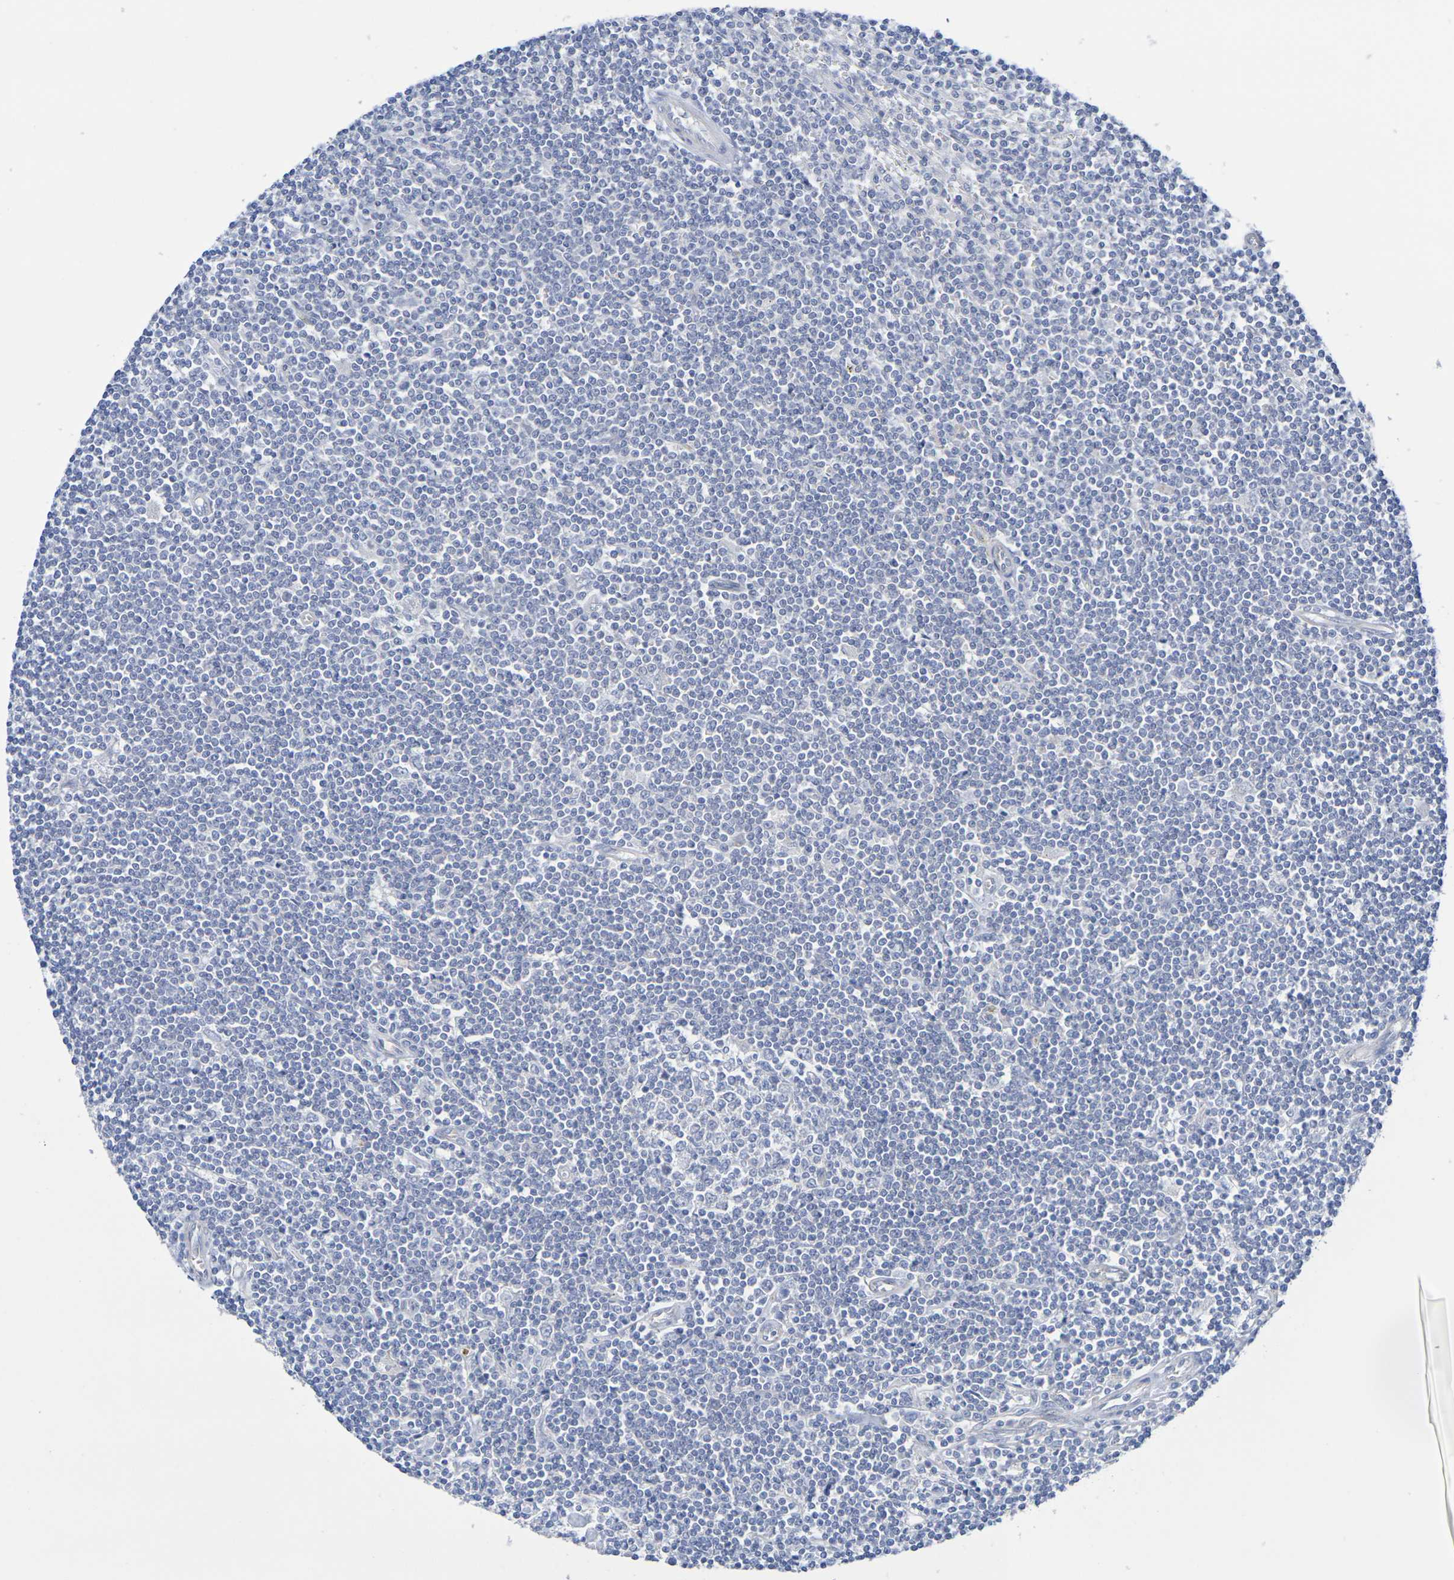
{"staining": {"intensity": "negative", "quantity": "none", "location": "none"}, "tissue": "lymphoma", "cell_type": "Tumor cells", "image_type": "cancer", "snomed": [{"axis": "morphology", "description": "Malignant lymphoma, non-Hodgkin's type, Low grade"}, {"axis": "topography", "description": "Spleen"}], "caption": "DAB immunohistochemical staining of human lymphoma exhibits no significant staining in tumor cells. (DAB (3,3'-diaminobenzidine) immunohistochemistry with hematoxylin counter stain).", "gene": "TMCC3", "patient": {"sex": "male", "age": 76}}